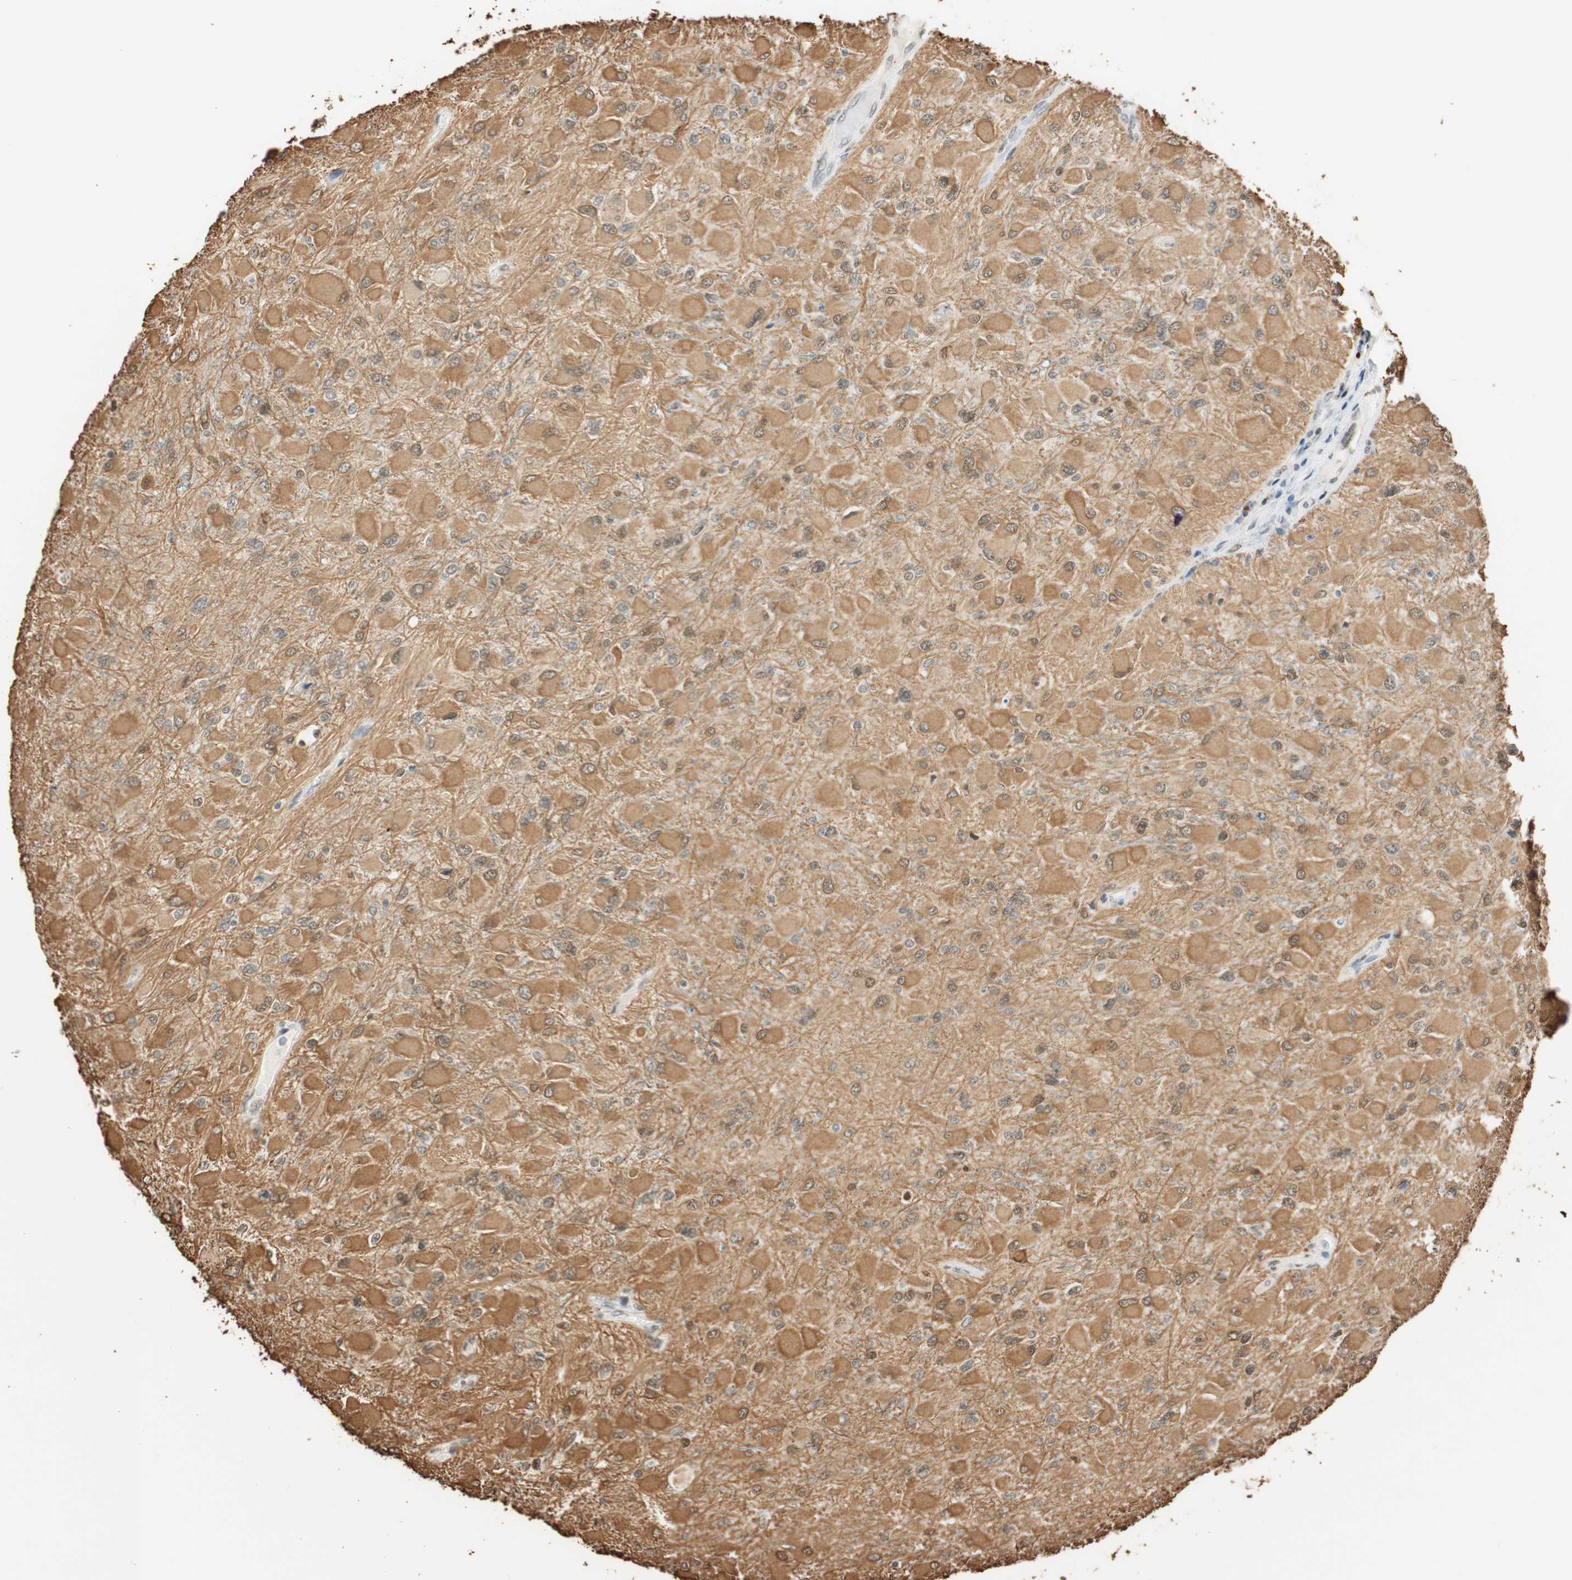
{"staining": {"intensity": "strong", "quantity": ">75%", "location": "cytoplasmic/membranous,nuclear"}, "tissue": "glioma", "cell_type": "Tumor cells", "image_type": "cancer", "snomed": [{"axis": "morphology", "description": "Glioma, malignant, High grade"}, {"axis": "topography", "description": "Cerebral cortex"}], "caption": "A photomicrograph of glioma stained for a protein shows strong cytoplasmic/membranous and nuclear brown staining in tumor cells.", "gene": "FANCG", "patient": {"sex": "female", "age": 55}}